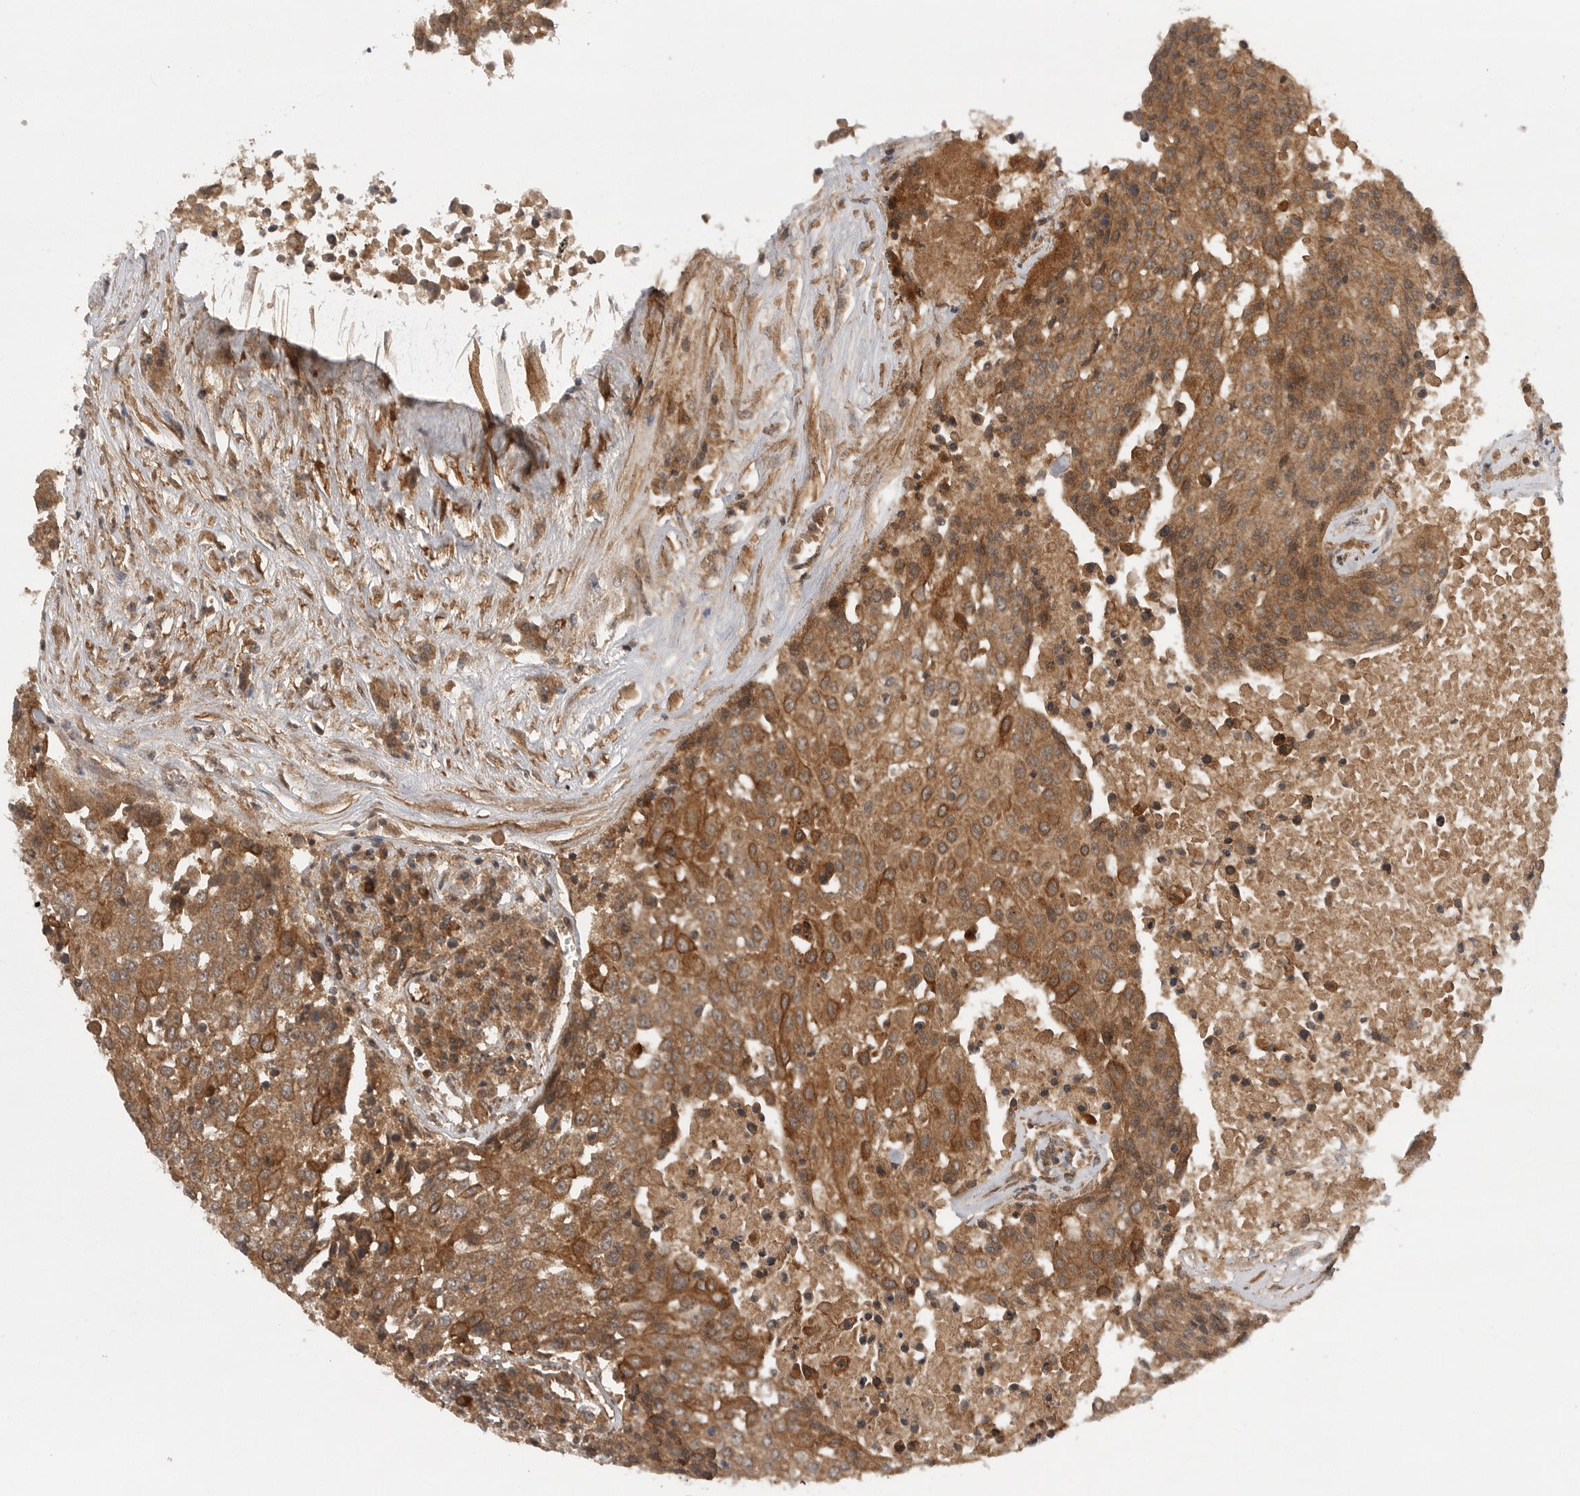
{"staining": {"intensity": "strong", "quantity": ">75%", "location": "cytoplasmic/membranous"}, "tissue": "urothelial cancer", "cell_type": "Tumor cells", "image_type": "cancer", "snomed": [{"axis": "morphology", "description": "Urothelial carcinoma, High grade"}, {"axis": "topography", "description": "Urinary bladder"}], "caption": "A high amount of strong cytoplasmic/membranous positivity is appreciated in about >75% of tumor cells in high-grade urothelial carcinoma tissue. Nuclei are stained in blue.", "gene": "PRDX4", "patient": {"sex": "female", "age": 85}}